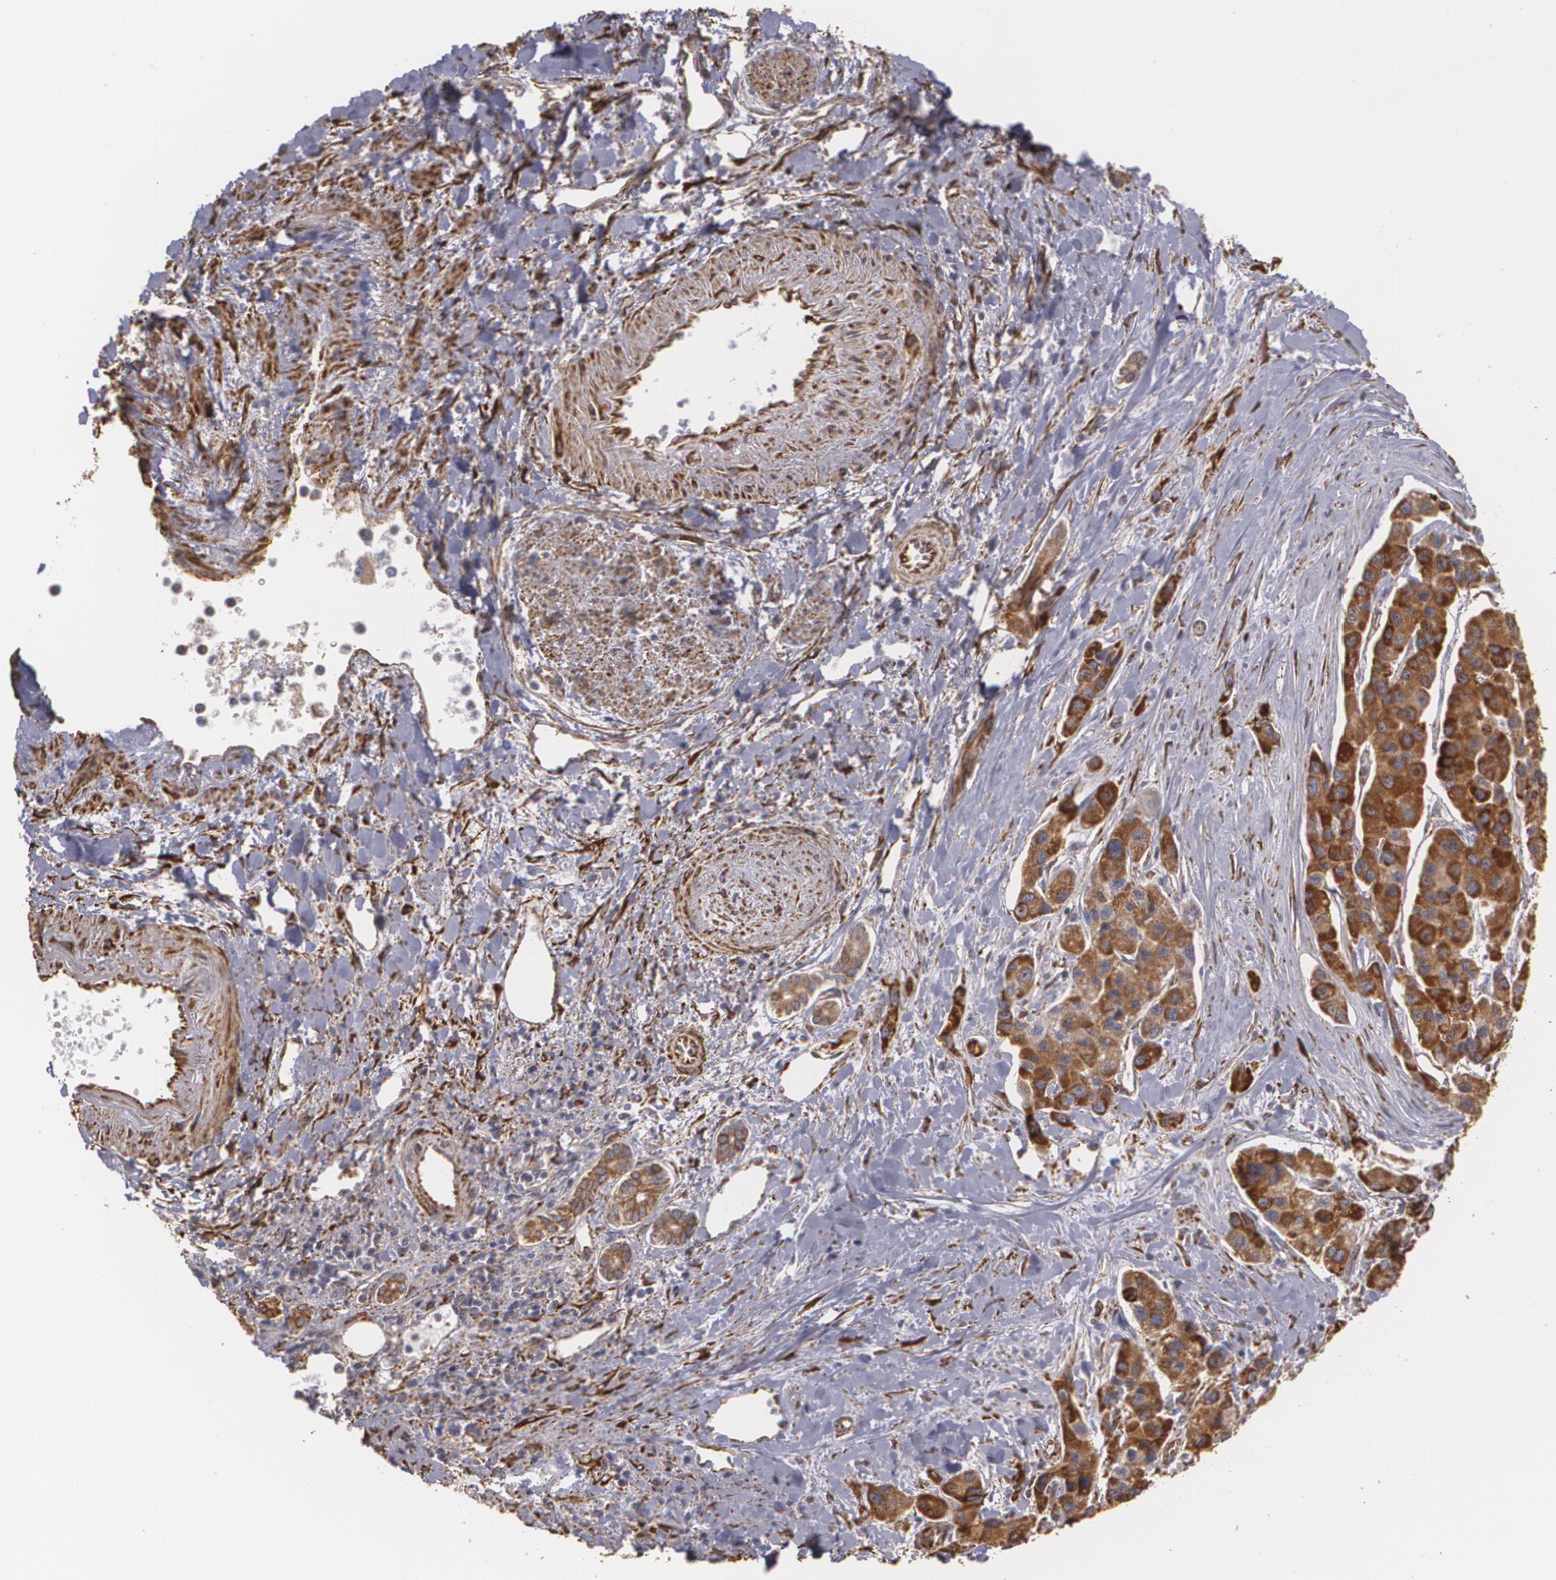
{"staining": {"intensity": "strong", "quantity": ">75%", "location": "cytoplasmic/membranous"}, "tissue": "liver cancer", "cell_type": "Tumor cells", "image_type": "cancer", "snomed": [{"axis": "morphology", "description": "Carcinoma, Hepatocellular, NOS"}, {"axis": "topography", "description": "Liver"}], "caption": "Liver hepatocellular carcinoma stained with a brown dye exhibits strong cytoplasmic/membranous positive expression in approximately >75% of tumor cells.", "gene": "CYB5R3", "patient": {"sex": "female", "age": 85}}